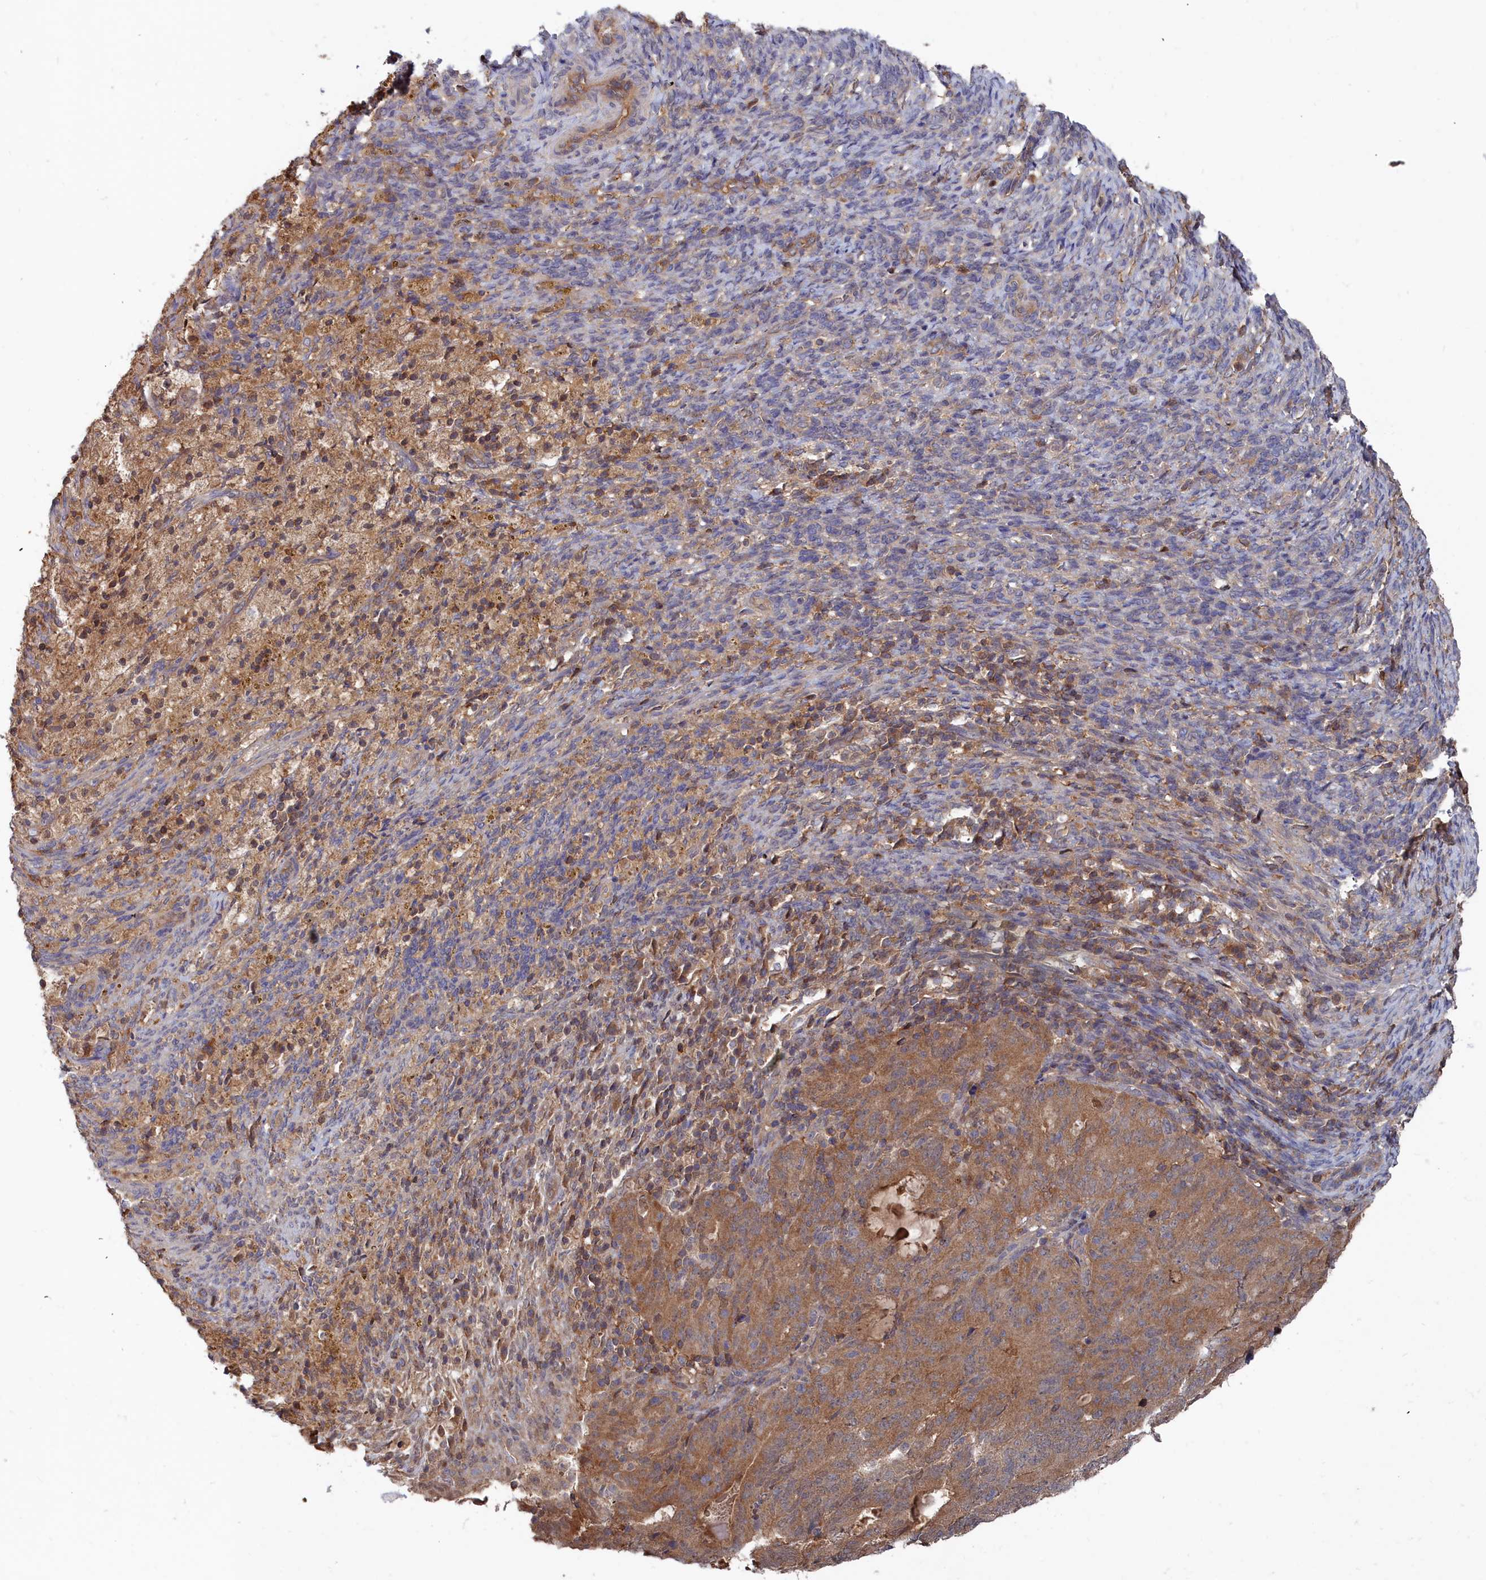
{"staining": {"intensity": "moderate", "quantity": ">75%", "location": "cytoplasmic/membranous"}, "tissue": "endometrial cancer", "cell_type": "Tumor cells", "image_type": "cancer", "snomed": [{"axis": "morphology", "description": "Adenocarcinoma, NOS"}, {"axis": "topography", "description": "Endometrium"}], "caption": "A histopathology image of endometrial cancer stained for a protein displays moderate cytoplasmic/membranous brown staining in tumor cells.", "gene": "GFRA2", "patient": {"sex": "female", "age": 70}}